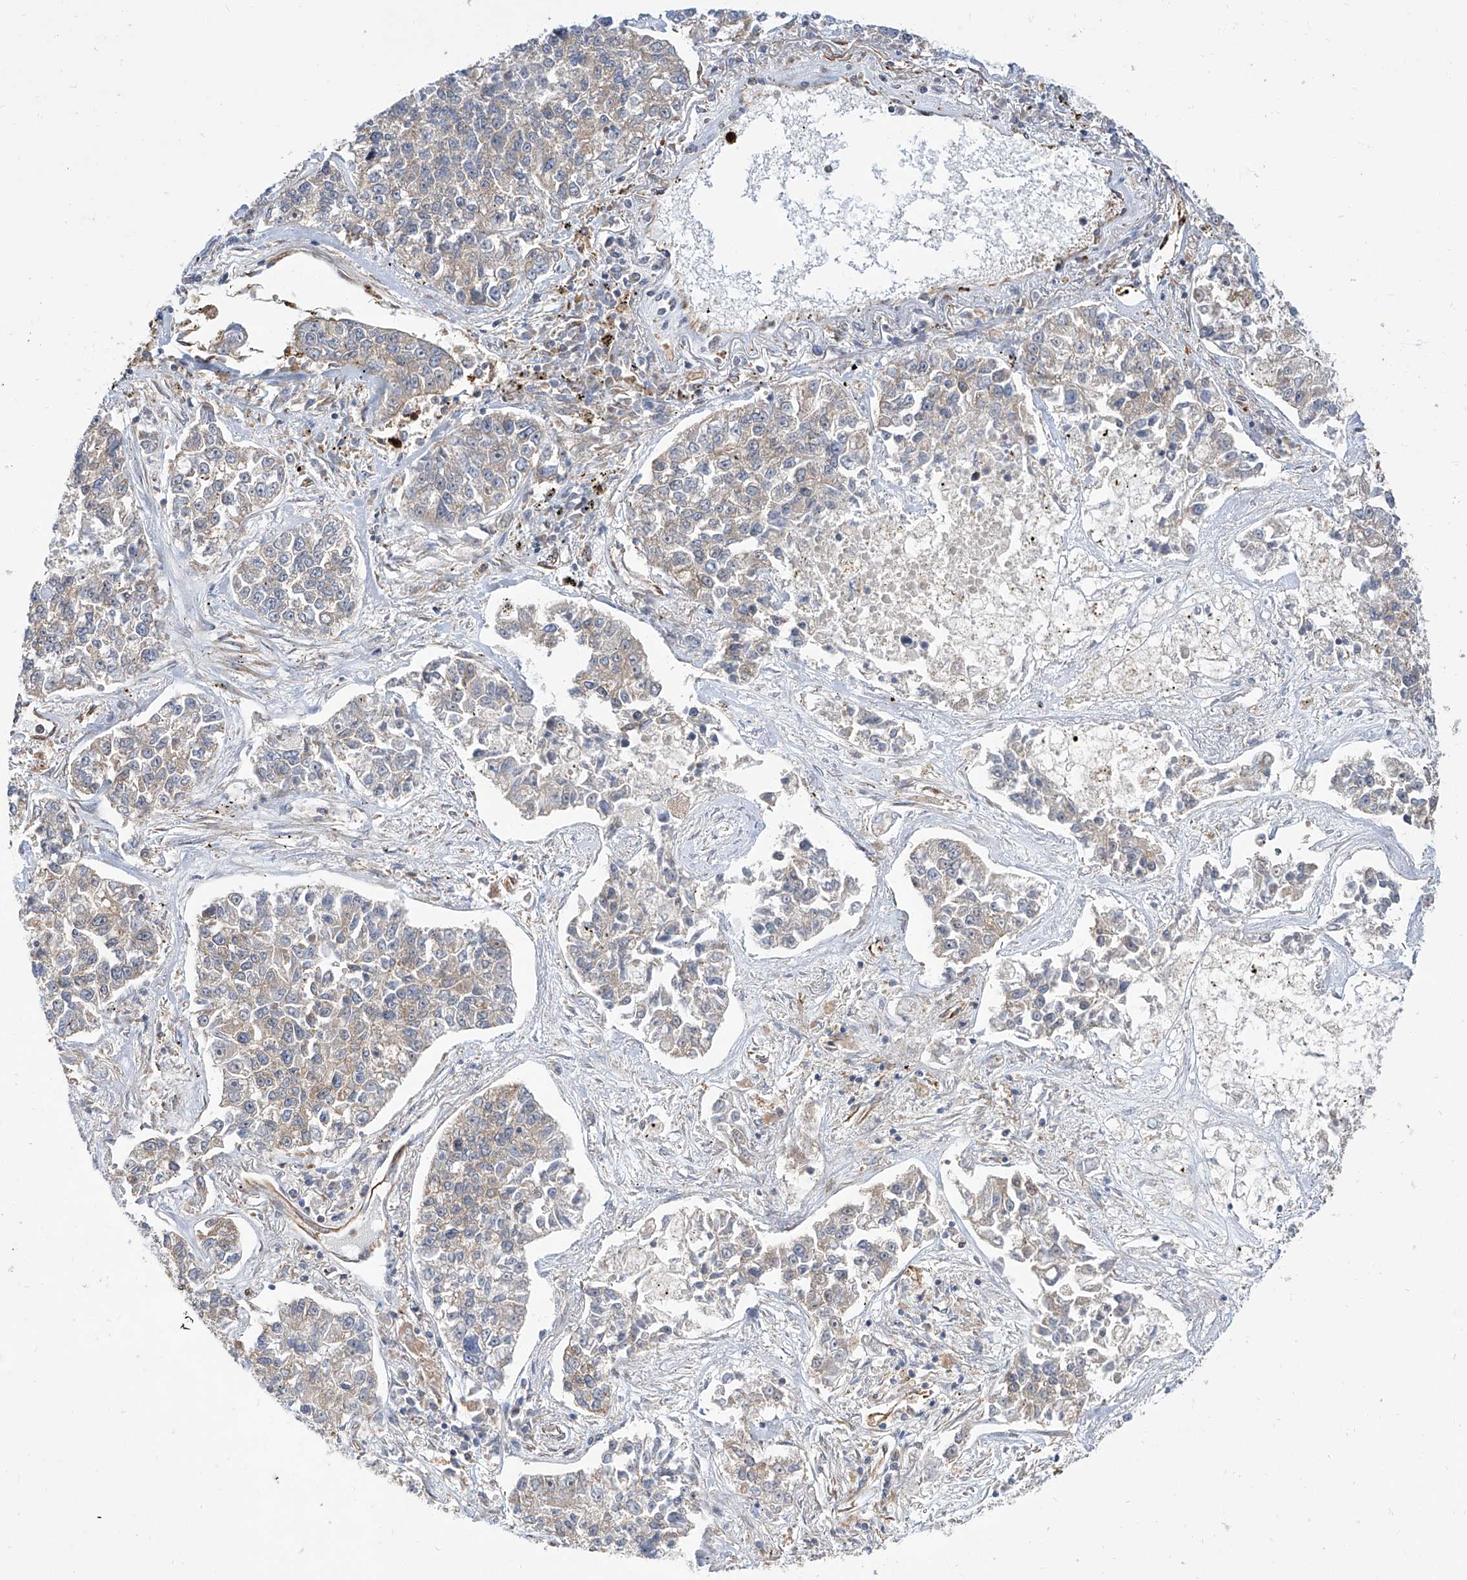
{"staining": {"intensity": "weak", "quantity": "25%-75%", "location": "cytoplasmic/membranous"}, "tissue": "lung cancer", "cell_type": "Tumor cells", "image_type": "cancer", "snomed": [{"axis": "morphology", "description": "Adenocarcinoma, NOS"}, {"axis": "topography", "description": "Lung"}], "caption": "Lung cancer (adenocarcinoma) stained with DAB (3,3'-diaminobenzidine) immunohistochemistry (IHC) reveals low levels of weak cytoplasmic/membranous positivity in approximately 25%-75% of tumor cells. Using DAB (3,3'-diaminobenzidine) (brown) and hematoxylin (blue) stains, captured at high magnification using brightfield microscopy.", "gene": "ISCA2", "patient": {"sex": "male", "age": 49}}